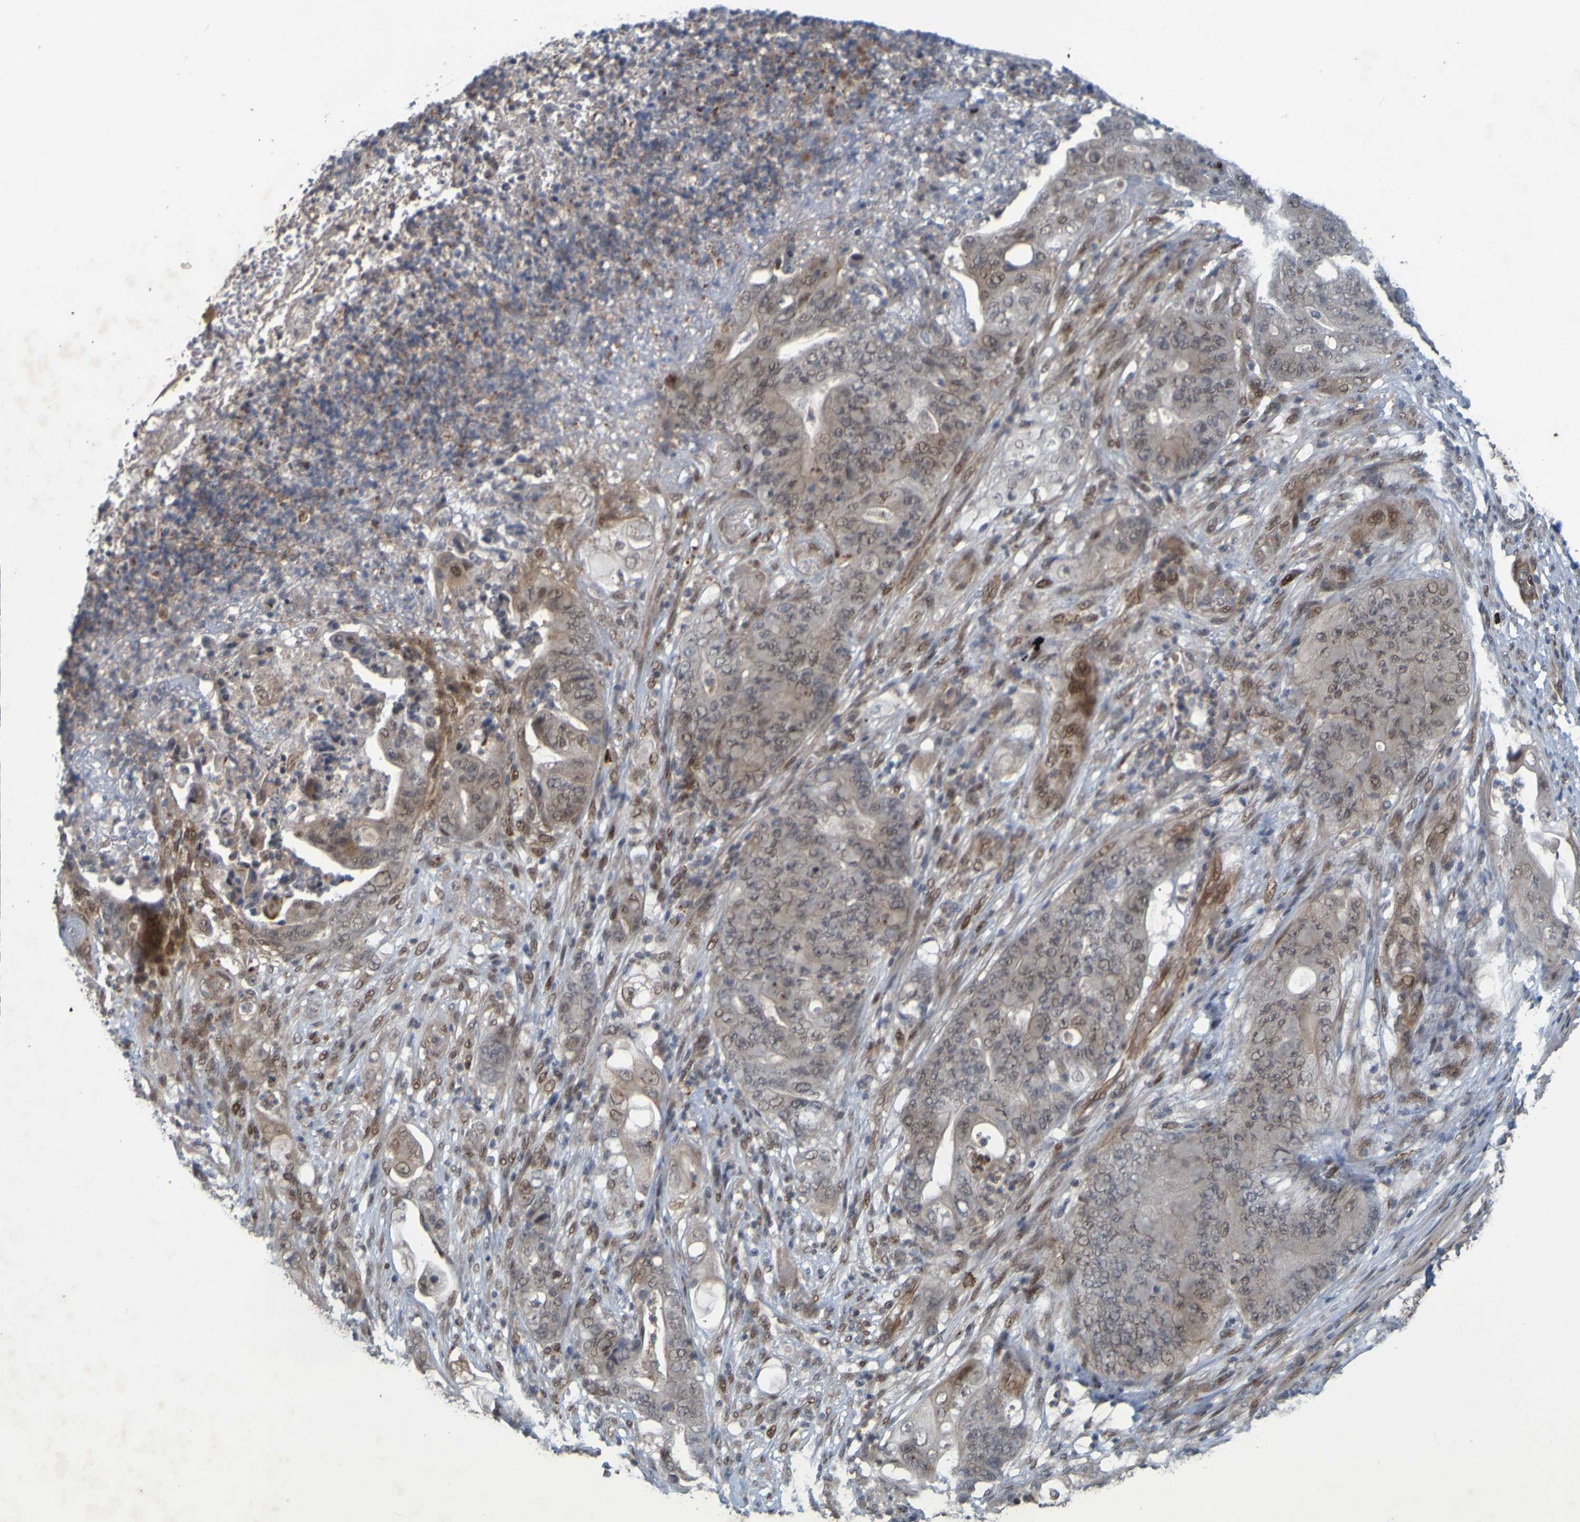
{"staining": {"intensity": "moderate", "quantity": "<25%", "location": "nuclear"}, "tissue": "stomach cancer", "cell_type": "Tumor cells", "image_type": "cancer", "snomed": [{"axis": "morphology", "description": "Adenocarcinoma, NOS"}, {"axis": "topography", "description": "Stomach"}], "caption": "DAB (3,3'-diaminobenzidine) immunohistochemical staining of stomach adenocarcinoma exhibits moderate nuclear protein staining in approximately <25% of tumor cells. The staining is performed using DAB brown chromogen to label protein expression. The nuclei are counter-stained blue using hematoxylin.", "gene": "MCPH1", "patient": {"sex": "female", "age": 73}}